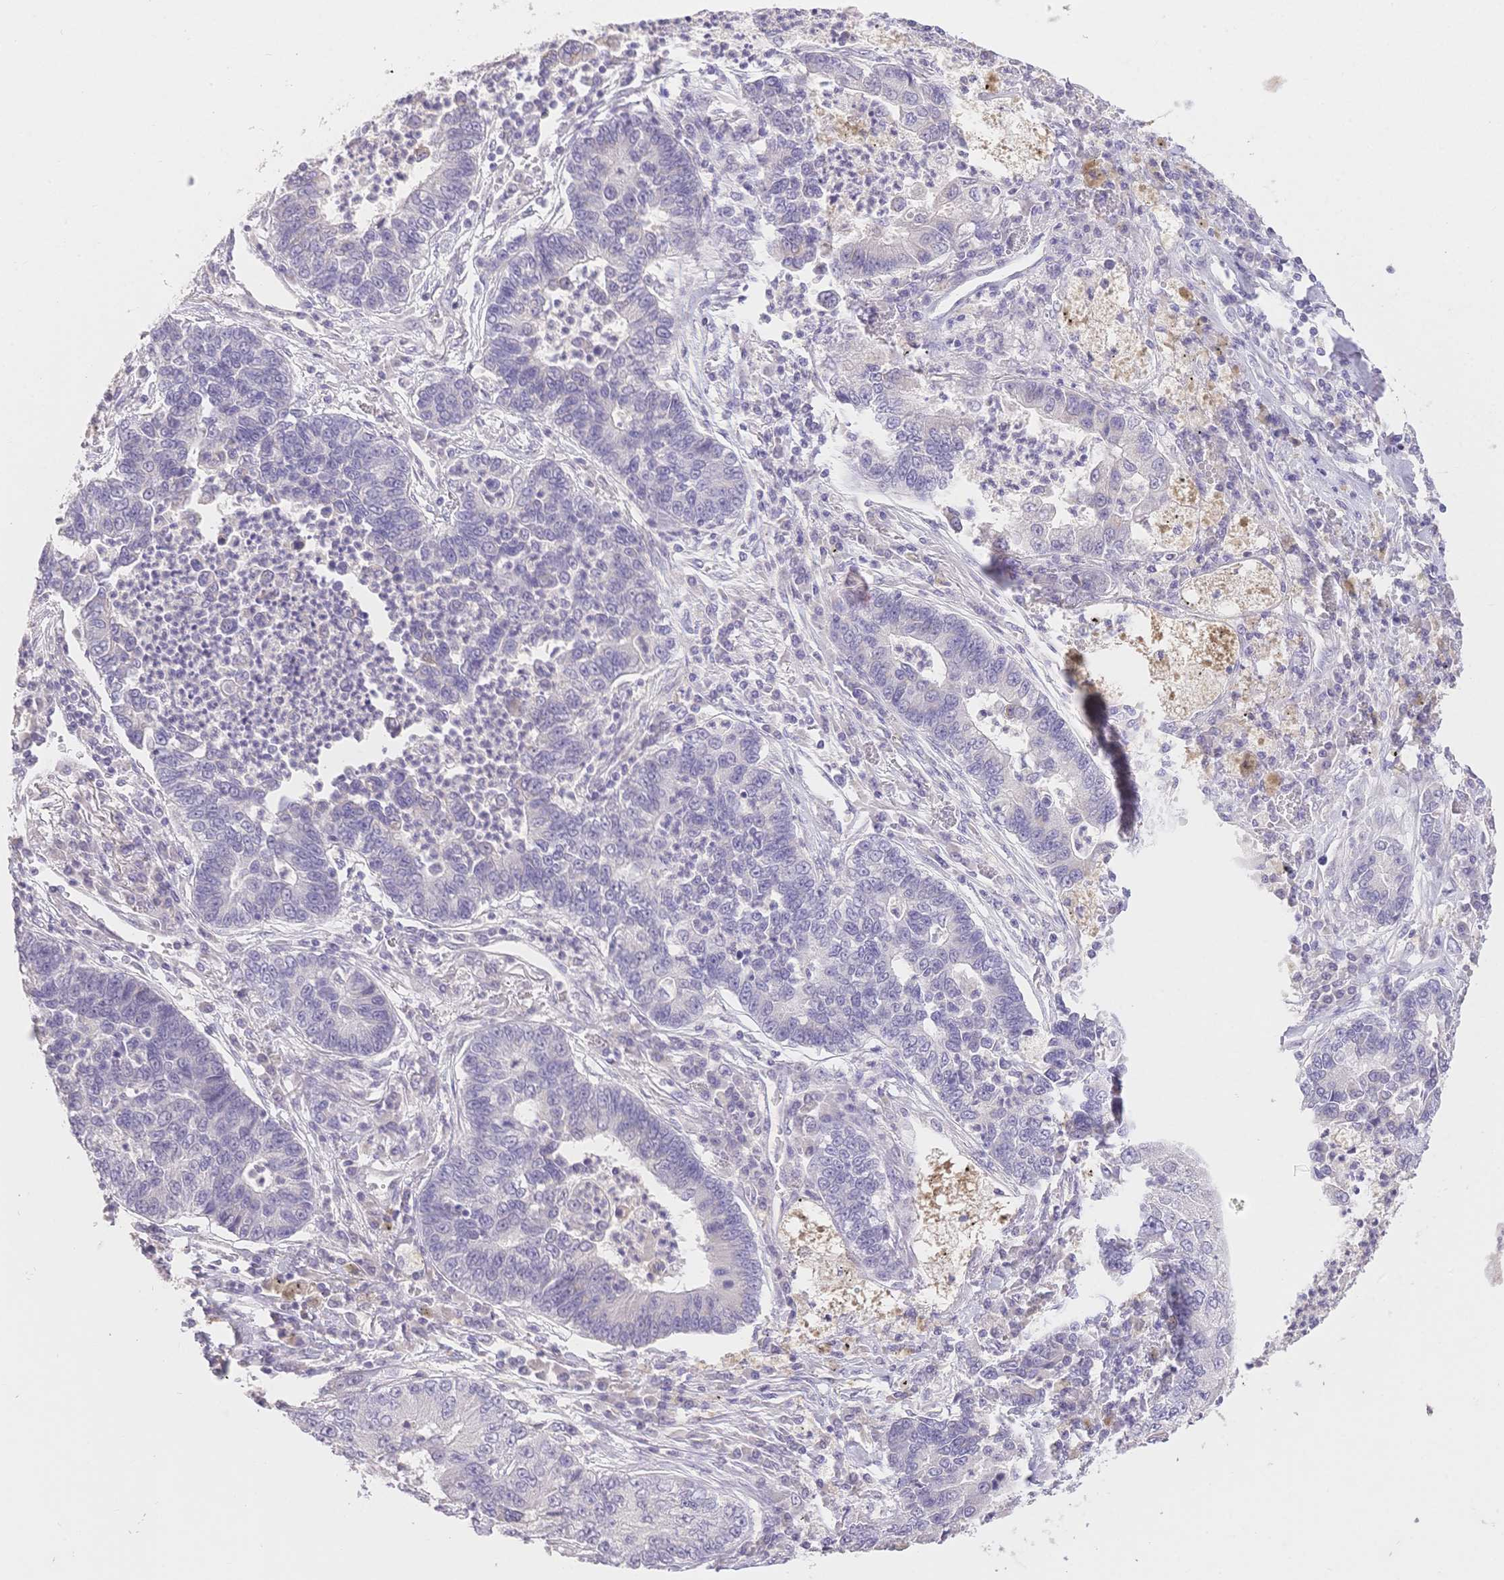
{"staining": {"intensity": "negative", "quantity": "none", "location": "none"}, "tissue": "lung cancer", "cell_type": "Tumor cells", "image_type": "cancer", "snomed": [{"axis": "morphology", "description": "Adenocarcinoma, NOS"}, {"axis": "topography", "description": "Lung"}], "caption": "Lung adenocarcinoma was stained to show a protein in brown. There is no significant expression in tumor cells.", "gene": "SUV39H2", "patient": {"sex": "female", "age": 57}}